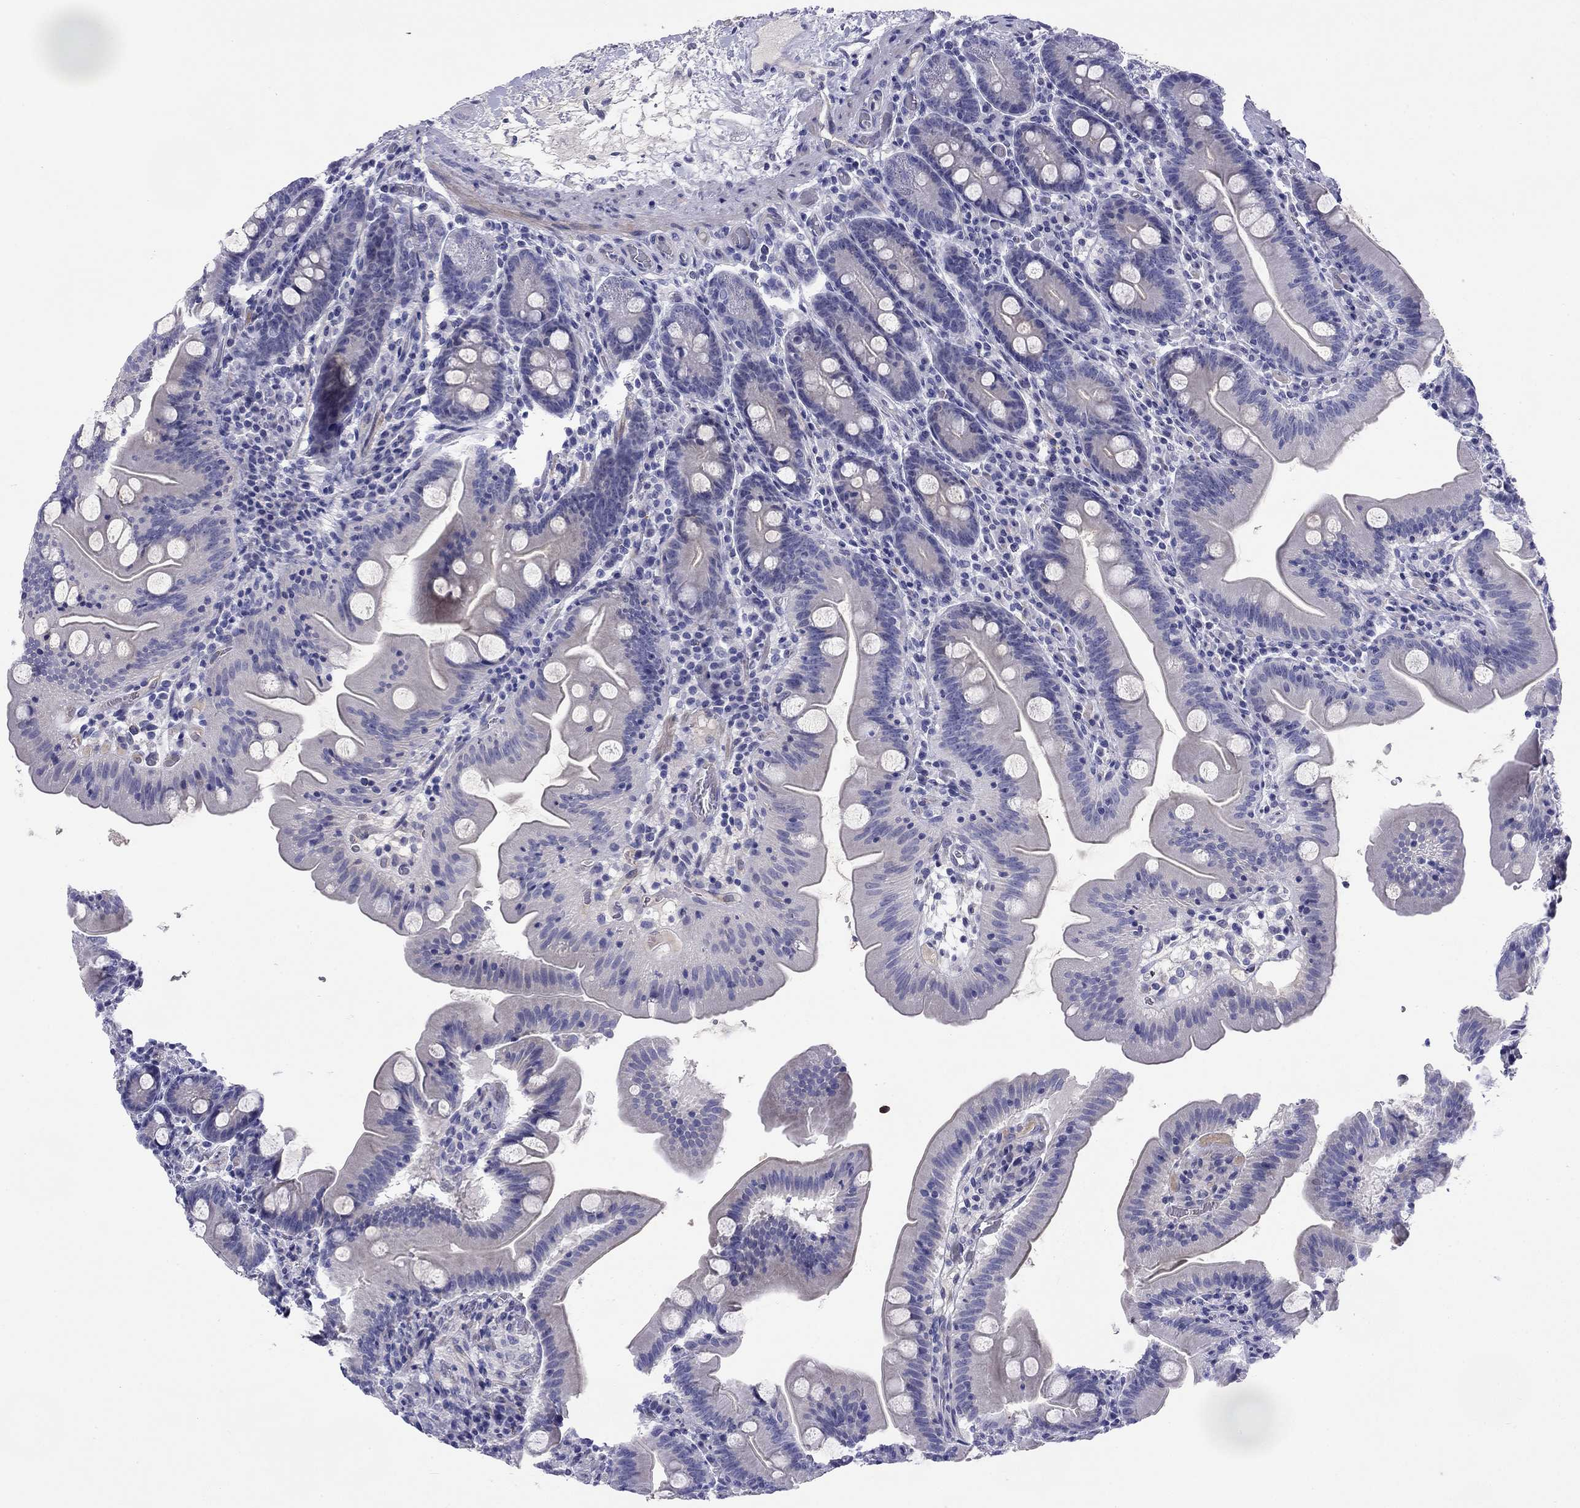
{"staining": {"intensity": "negative", "quantity": "none", "location": "none"}, "tissue": "small intestine", "cell_type": "Glandular cells", "image_type": "normal", "snomed": [{"axis": "morphology", "description": "Normal tissue, NOS"}, {"axis": "topography", "description": "Small intestine"}], "caption": "DAB (3,3'-diaminobenzidine) immunohistochemical staining of benign human small intestine shows no significant positivity in glandular cells.", "gene": "CMYA5", "patient": {"sex": "male", "age": 37}}